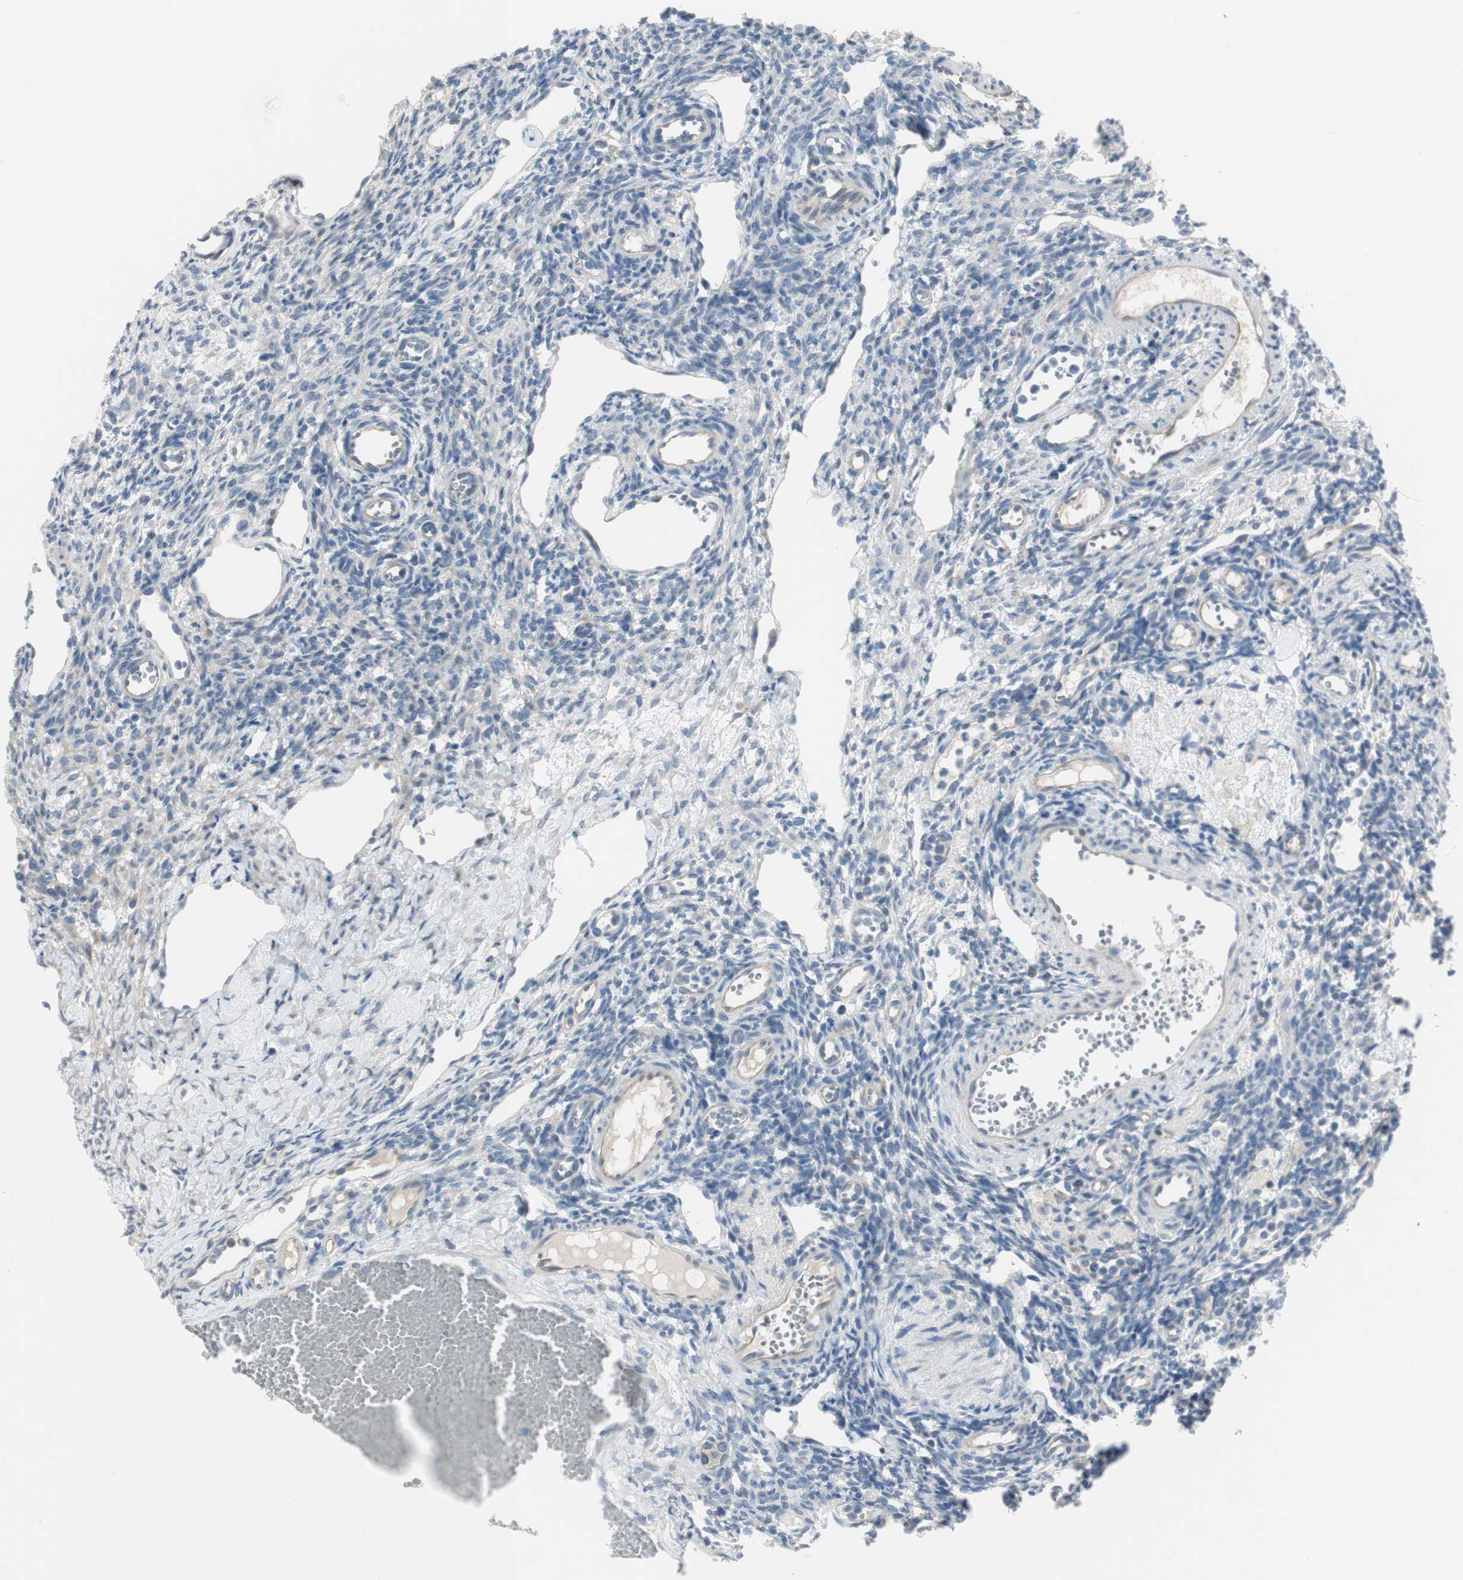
{"staining": {"intensity": "negative", "quantity": "none", "location": "none"}, "tissue": "ovary", "cell_type": "Follicle cells", "image_type": "normal", "snomed": [{"axis": "morphology", "description": "Normal tissue, NOS"}, {"axis": "topography", "description": "Ovary"}], "caption": "Histopathology image shows no significant protein expression in follicle cells of unremarkable ovary.", "gene": "SPINK4", "patient": {"sex": "female", "age": 33}}